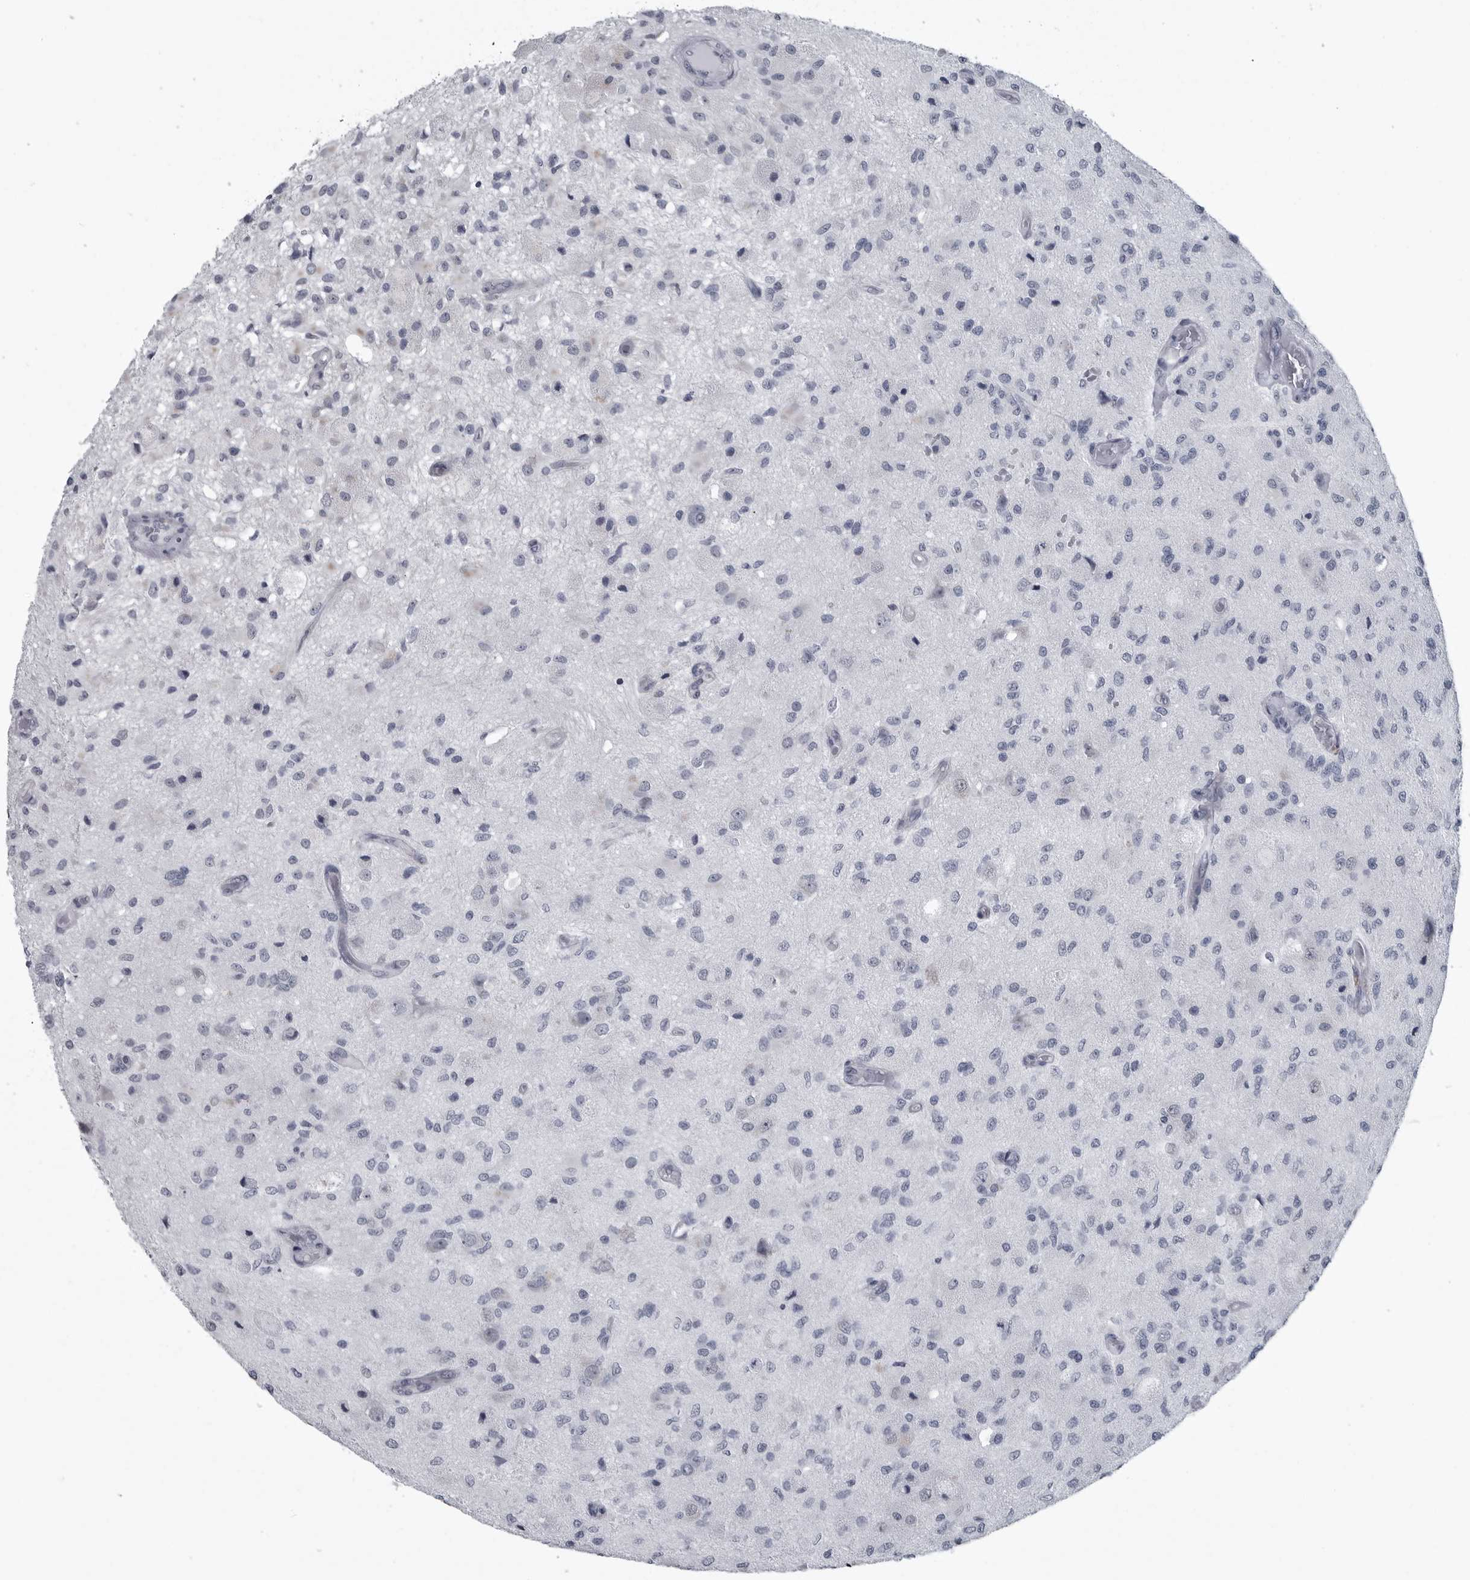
{"staining": {"intensity": "negative", "quantity": "none", "location": "none"}, "tissue": "glioma", "cell_type": "Tumor cells", "image_type": "cancer", "snomed": [{"axis": "morphology", "description": "Normal tissue, NOS"}, {"axis": "morphology", "description": "Glioma, malignant, High grade"}, {"axis": "topography", "description": "Cerebral cortex"}], "caption": "High magnification brightfield microscopy of malignant glioma (high-grade) stained with DAB (brown) and counterstained with hematoxylin (blue): tumor cells show no significant positivity.", "gene": "MYOC", "patient": {"sex": "male", "age": 77}}